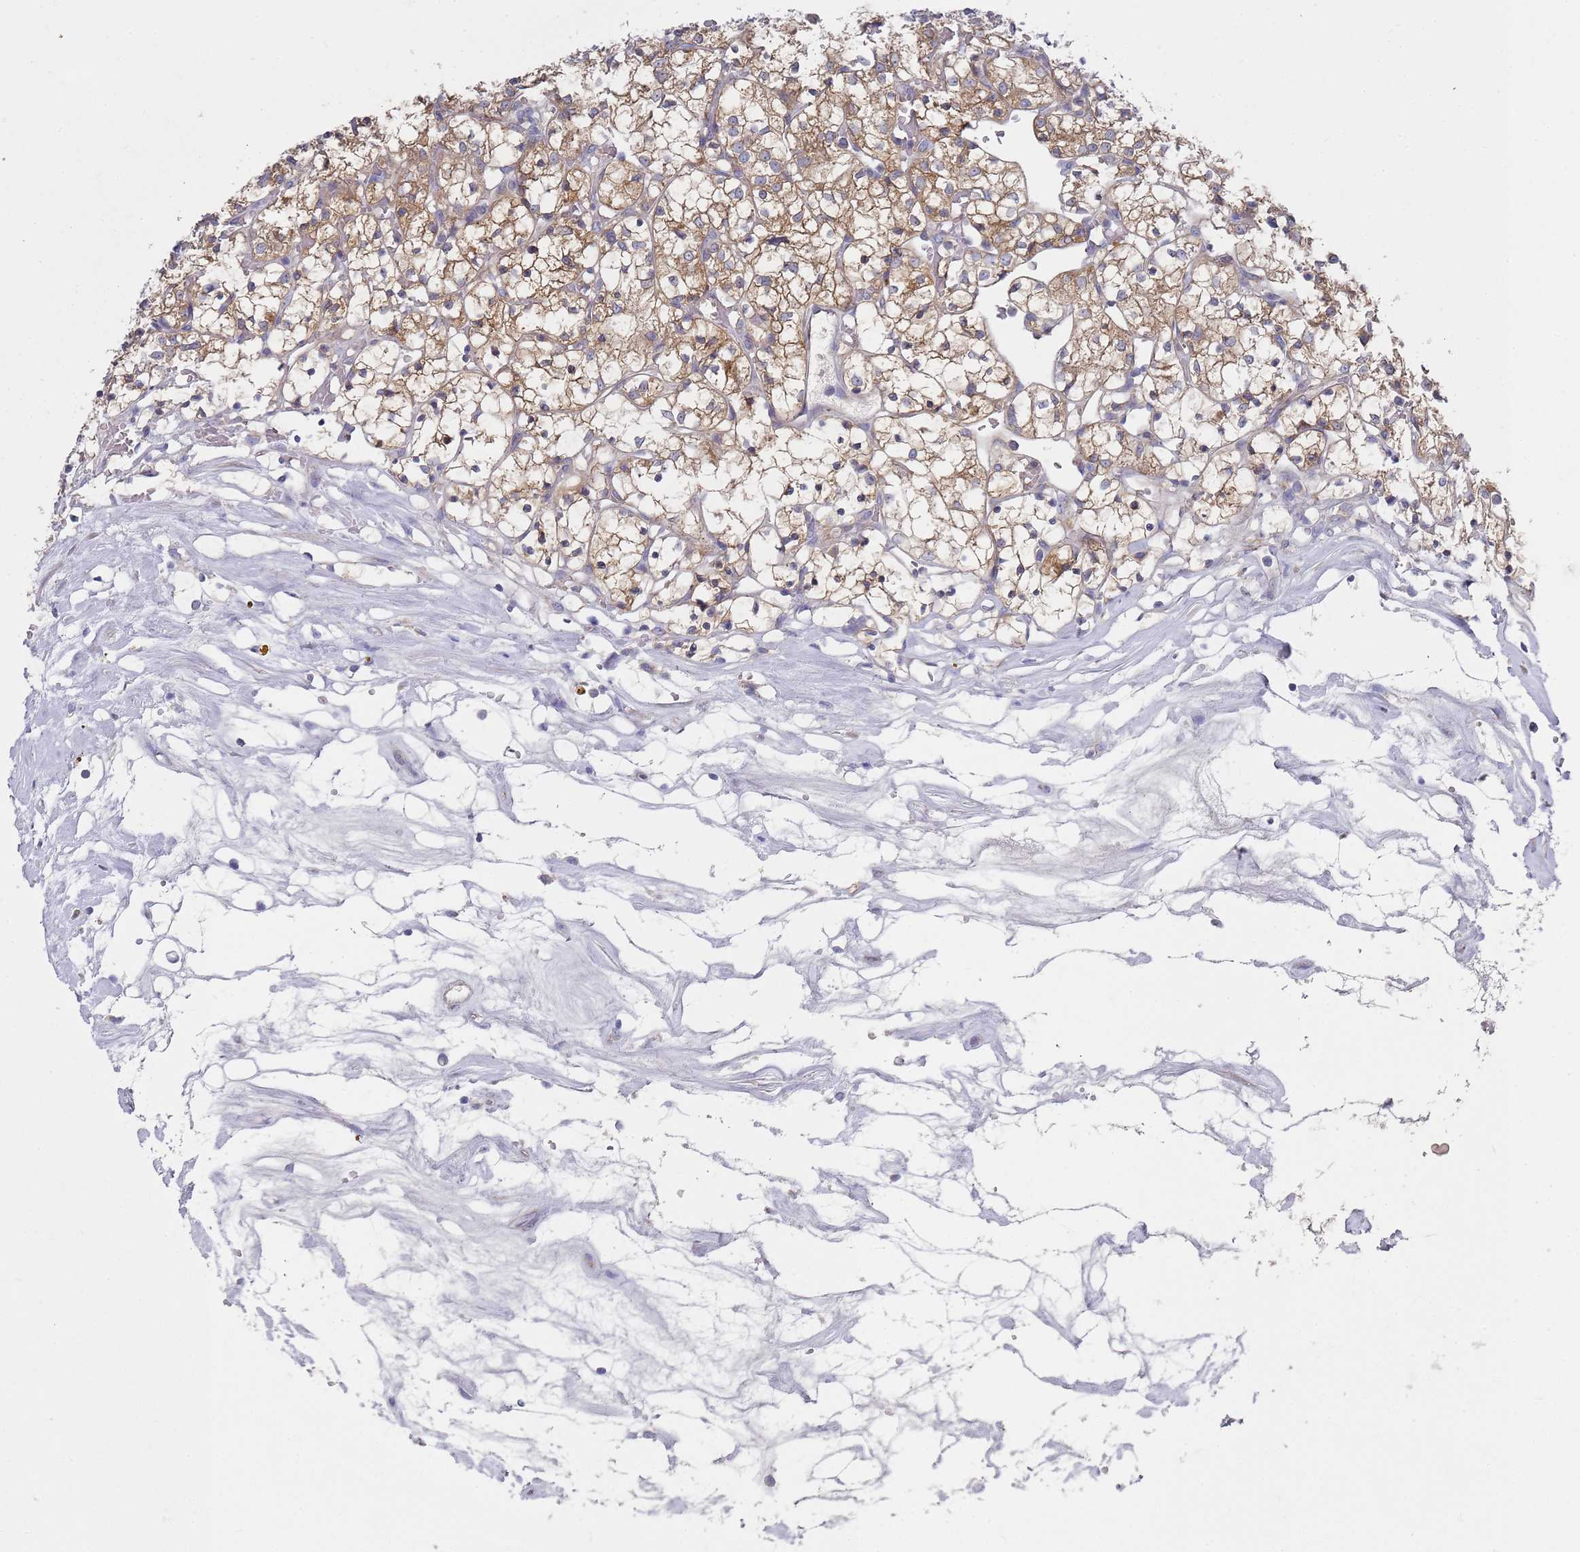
{"staining": {"intensity": "moderate", "quantity": ">75%", "location": "cytoplasmic/membranous"}, "tissue": "renal cancer", "cell_type": "Tumor cells", "image_type": "cancer", "snomed": [{"axis": "morphology", "description": "Adenocarcinoma, NOS"}, {"axis": "topography", "description": "Kidney"}], "caption": "This is an image of immunohistochemistry (IHC) staining of renal cancer, which shows moderate positivity in the cytoplasmic/membranous of tumor cells.", "gene": "NPEPPS", "patient": {"sex": "female", "age": 69}}